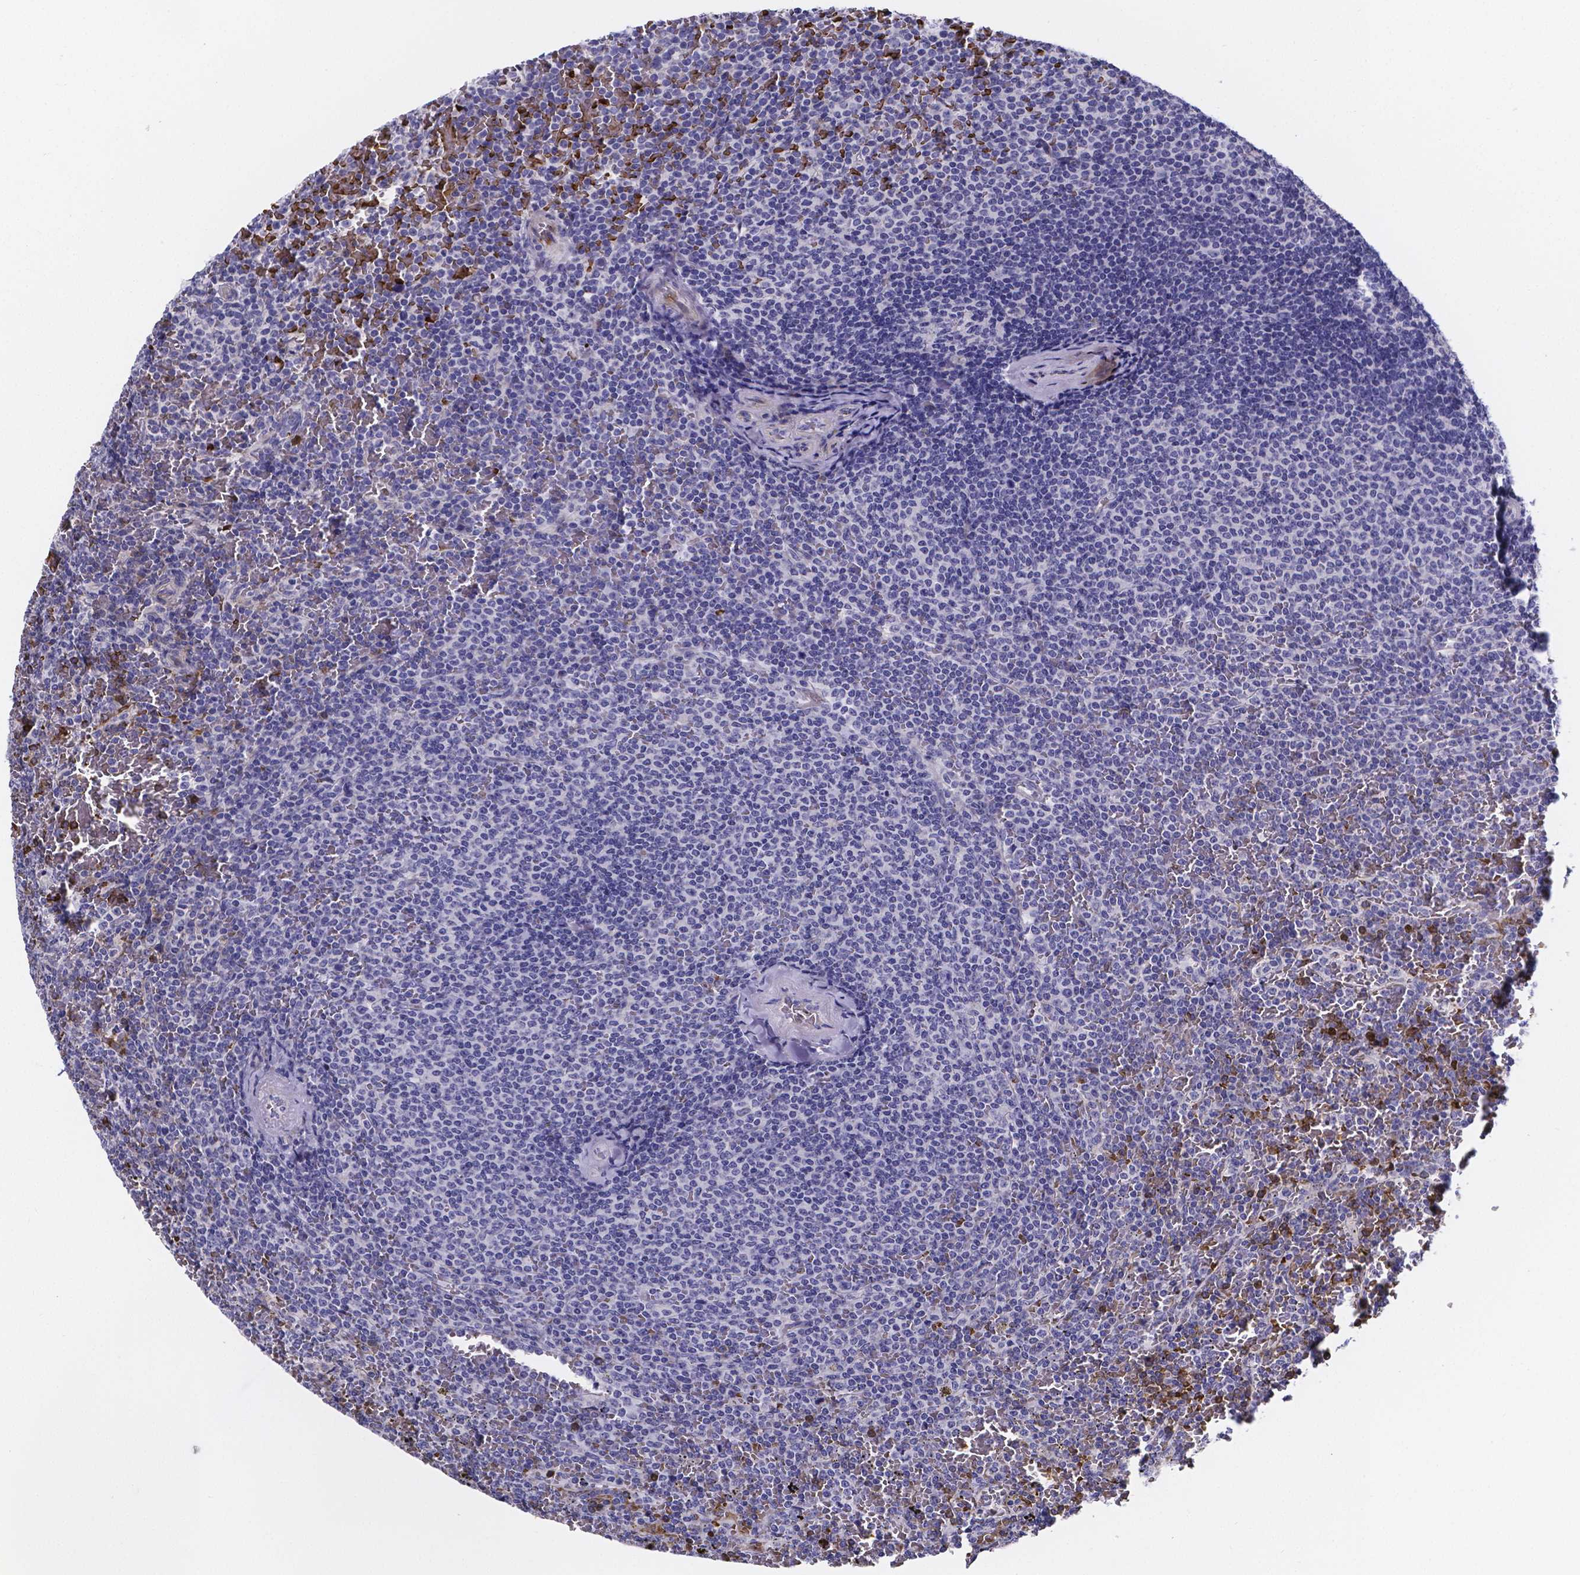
{"staining": {"intensity": "negative", "quantity": "none", "location": "none"}, "tissue": "lymphoma", "cell_type": "Tumor cells", "image_type": "cancer", "snomed": [{"axis": "morphology", "description": "Malignant lymphoma, non-Hodgkin's type, Low grade"}, {"axis": "topography", "description": "Spleen"}], "caption": "This is a micrograph of immunohistochemistry staining of lymphoma, which shows no positivity in tumor cells. (DAB IHC visualized using brightfield microscopy, high magnification).", "gene": "GABRA3", "patient": {"sex": "female", "age": 77}}